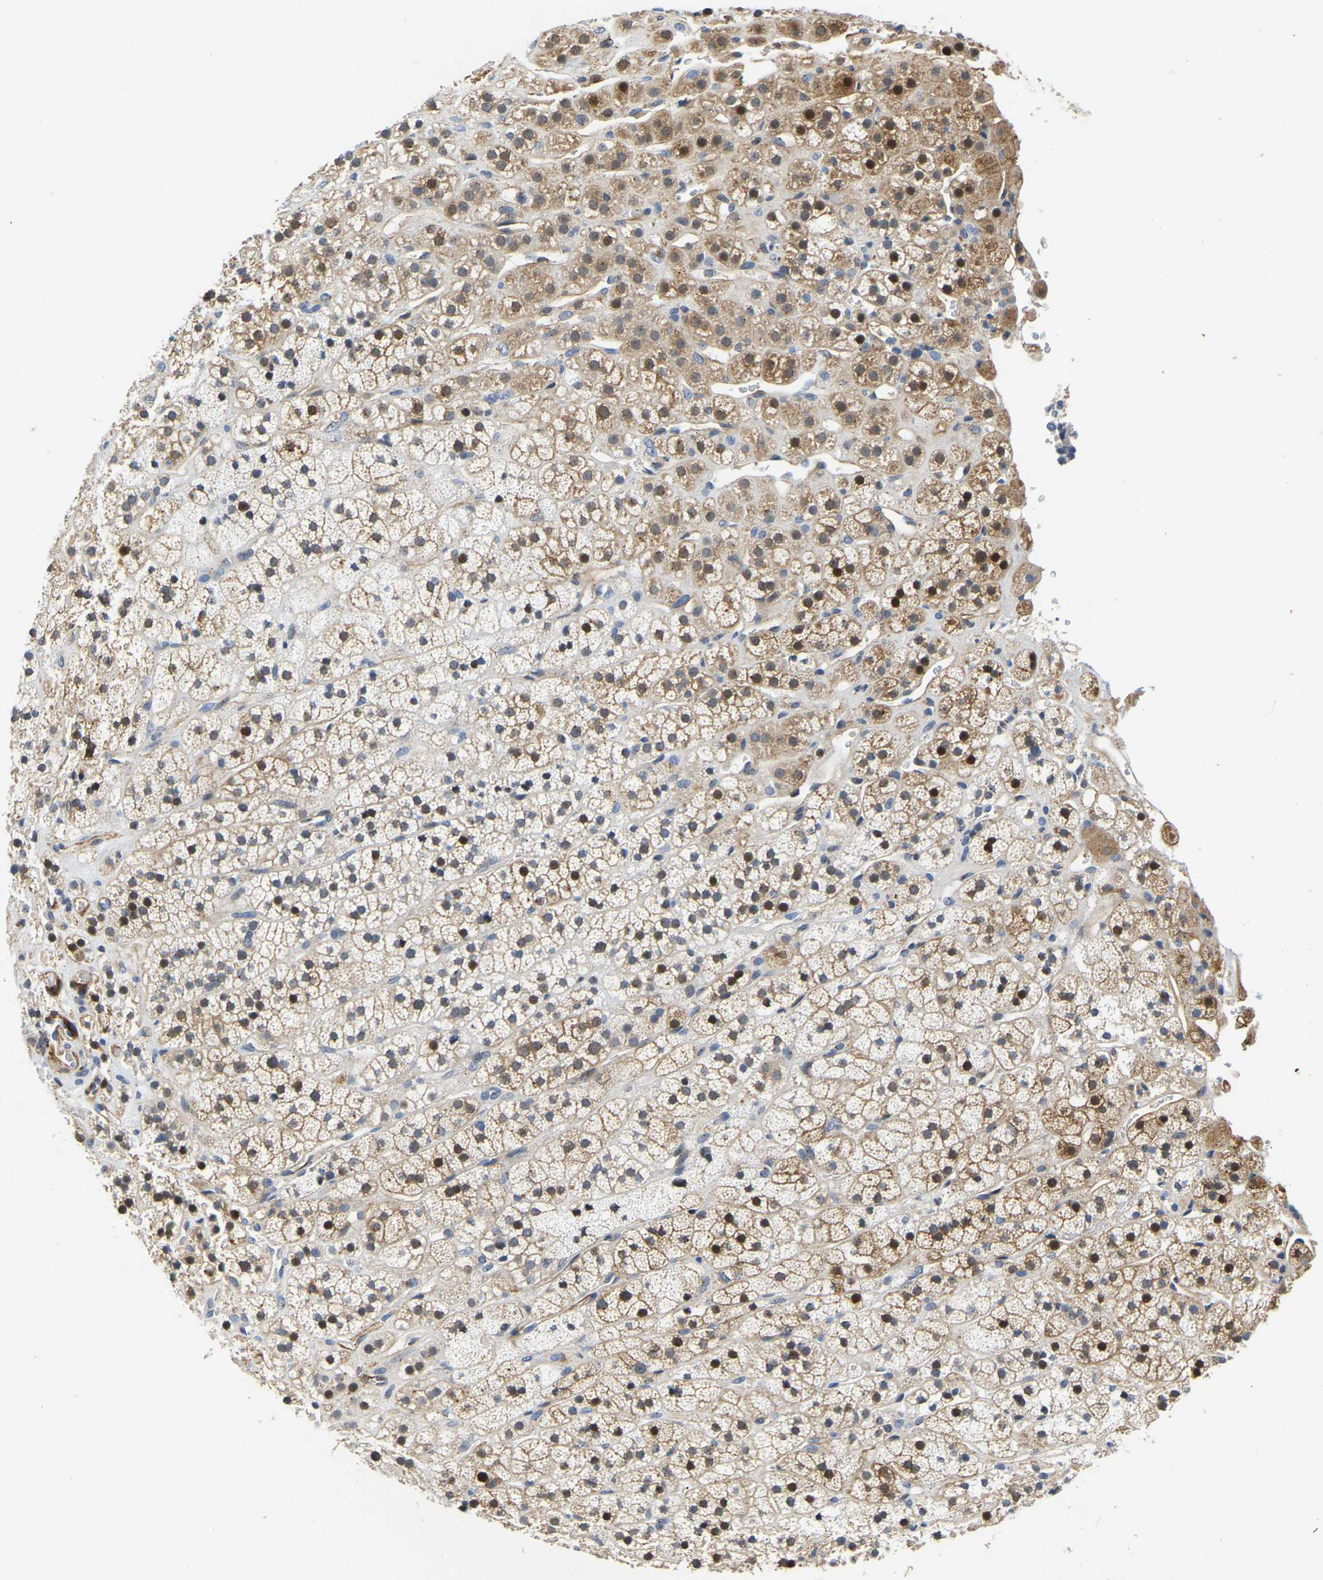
{"staining": {"intensity": "moderate", "quantity": ">75%", "location": "cytoplasmic/membranous"}, "tissue": "adrenal gland", "cell_type": "Glandular cells", "image_type": "normal", "snomed": [{"axis": "morphology", "description": "Normal tissue, NOS"}, {"axis": "topography", "description": "Adrenal gland"}], "caption": "Immunohistochemistry (IHC) (DAB (3,3'-diaminobenzidine)) staining of normal human adrenal gland reveals moderate cytoplasmic/membranous protein positivity in about >75% of glandular cells.", "gene": "LIAS", "patient": {"sex": "male", "age": 56}}